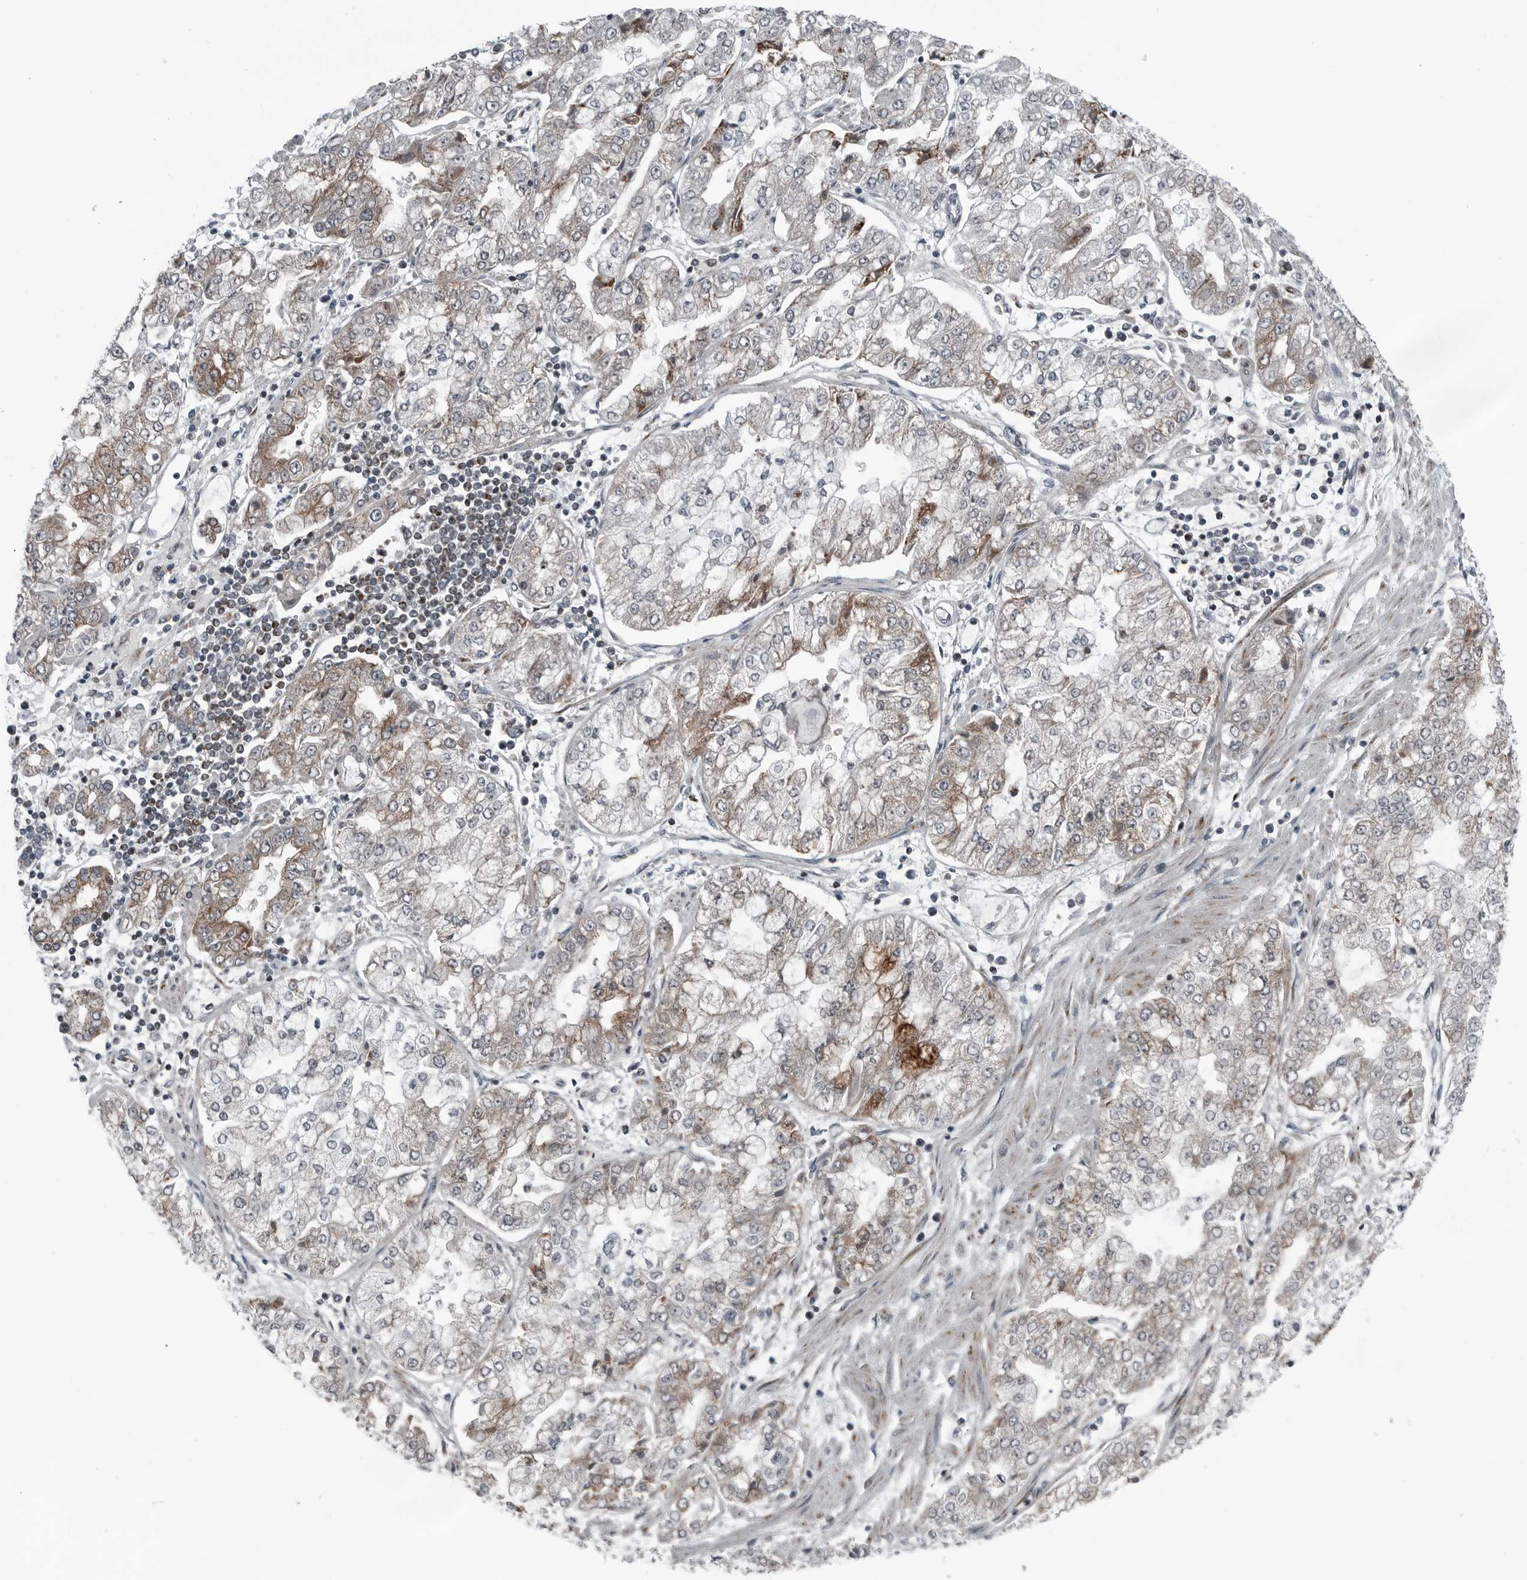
{"staining": {"intensity": "weak", "quantity": "25%-75%", "location": "cytoplasmic/membranous"}, "tissue": "stomach cancer", "cell_type": "Tumor cells", "image_type": "cancer", "snomed": [{"axis": "morphology", "description": "Adenocarcinoma, NOS"}, {"axis": "topography", "description": "Stomach"}], "caption": "A photomicrograph of human stomach adenocarcinoma stained for a protein reveals weak cytoplasmic/membranous brown staining in tumor cells. The staining was performed using DAB (3,3'-diaminobenzidine), with brown indicating positive protein expression. Nuclei are stained blue with hematoxylin.", "gene": "GAK", "patient": {"sex": "male", "age": 76}}